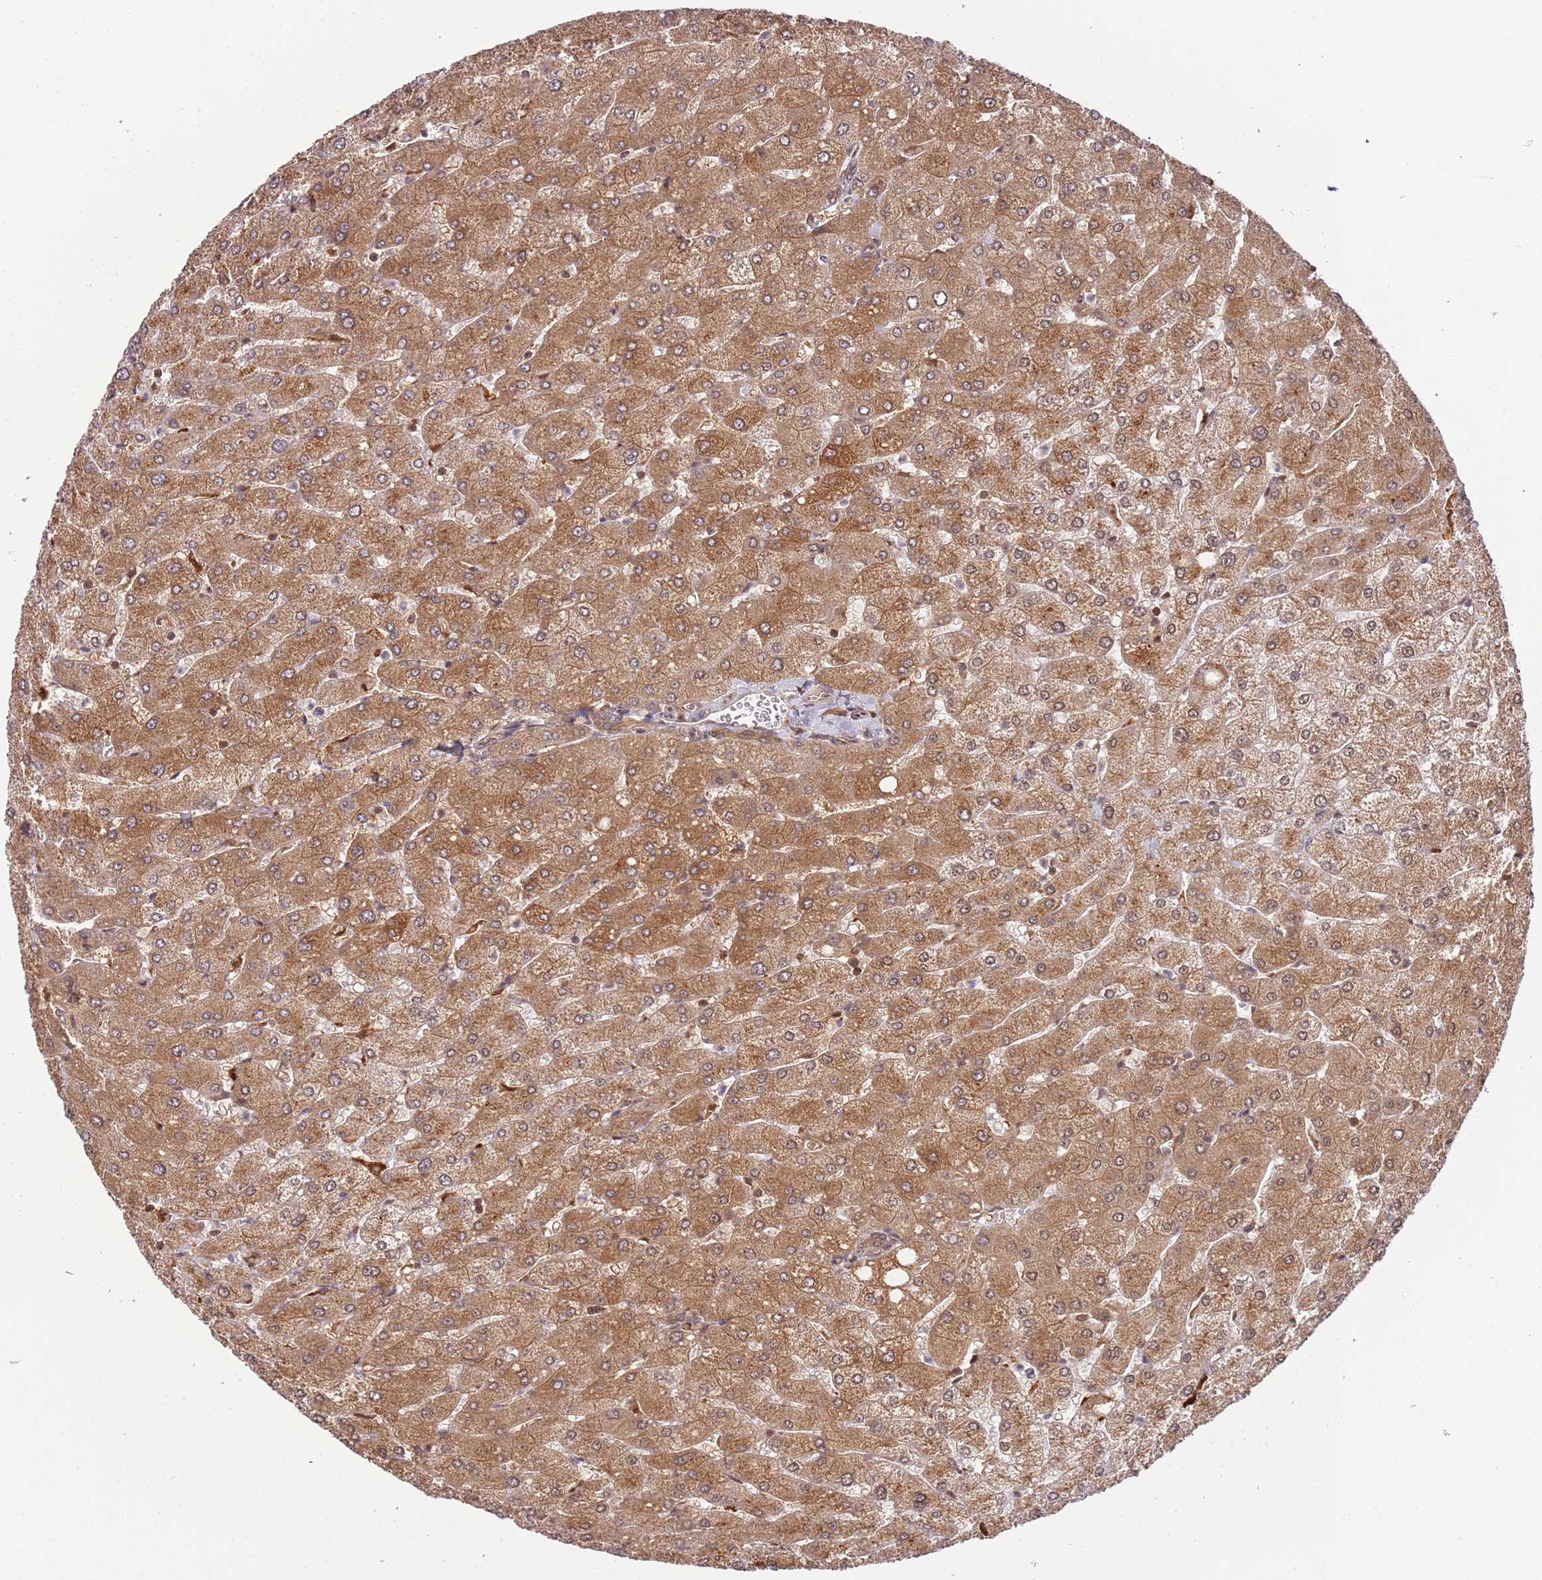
{"staining": {"intensity": "weak", "quantity": ">75%", "location": "cytoplasmic/membranous"}, "tissue": "liver", "cell_type": "Cholangiocytes", "image_type": "normal", "snomed": [{"axis": "morphology", "description": "Normal tissue, NOS"}, {"axis": "topography", "description": "Liver"}], "caption": "About >75% of cholangiocytes in unremarkable human liver exhibit weak cytoplasmic/membranous protein staining as visualized by brown immunohistochemical staining.", "gene": "PLSCR5", "patient": {"sex": "male", "age": 55}}